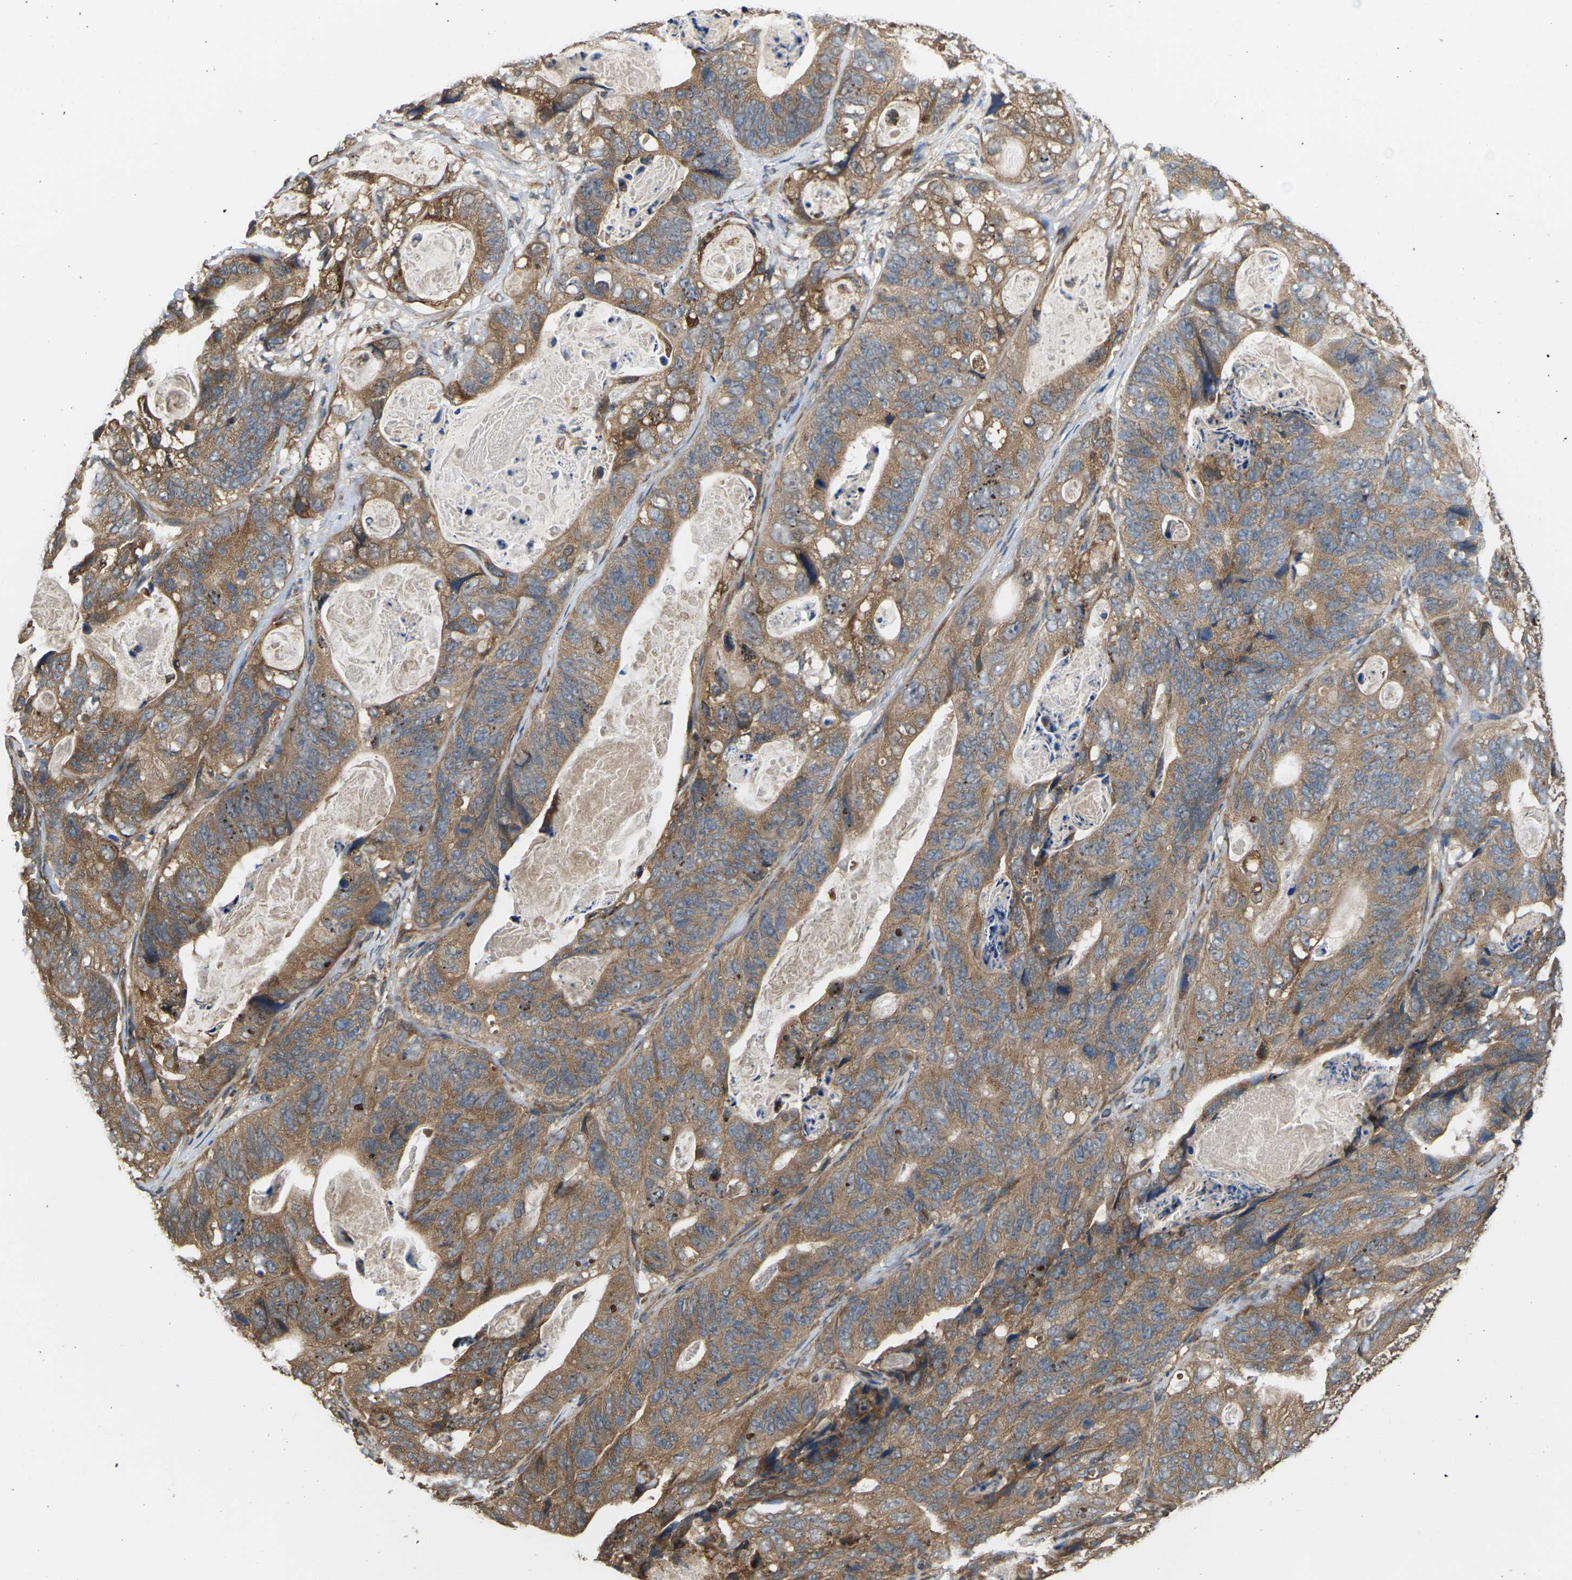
{"staining": {"intensity": "moderate", "quantity": ">75%", "location": "cytoplasmic/membranous"}, "tissue": "stomach cancer", "cell_type": "Tumor cells", "image_type": "cancer", "snomed": [{"axis": "morphology", "description": "Adenocarcinoma, NOS"}, {"axis": "topography", "description": "Stomach"}], "caption": "Tumor cells demonstrate medium levels of moderate cytoplasmic/membranous positivity in approximately >75% of cells in human stomach cancer.", "gene": "NRAS", "patient": {"sex": "female", "age": 89}}